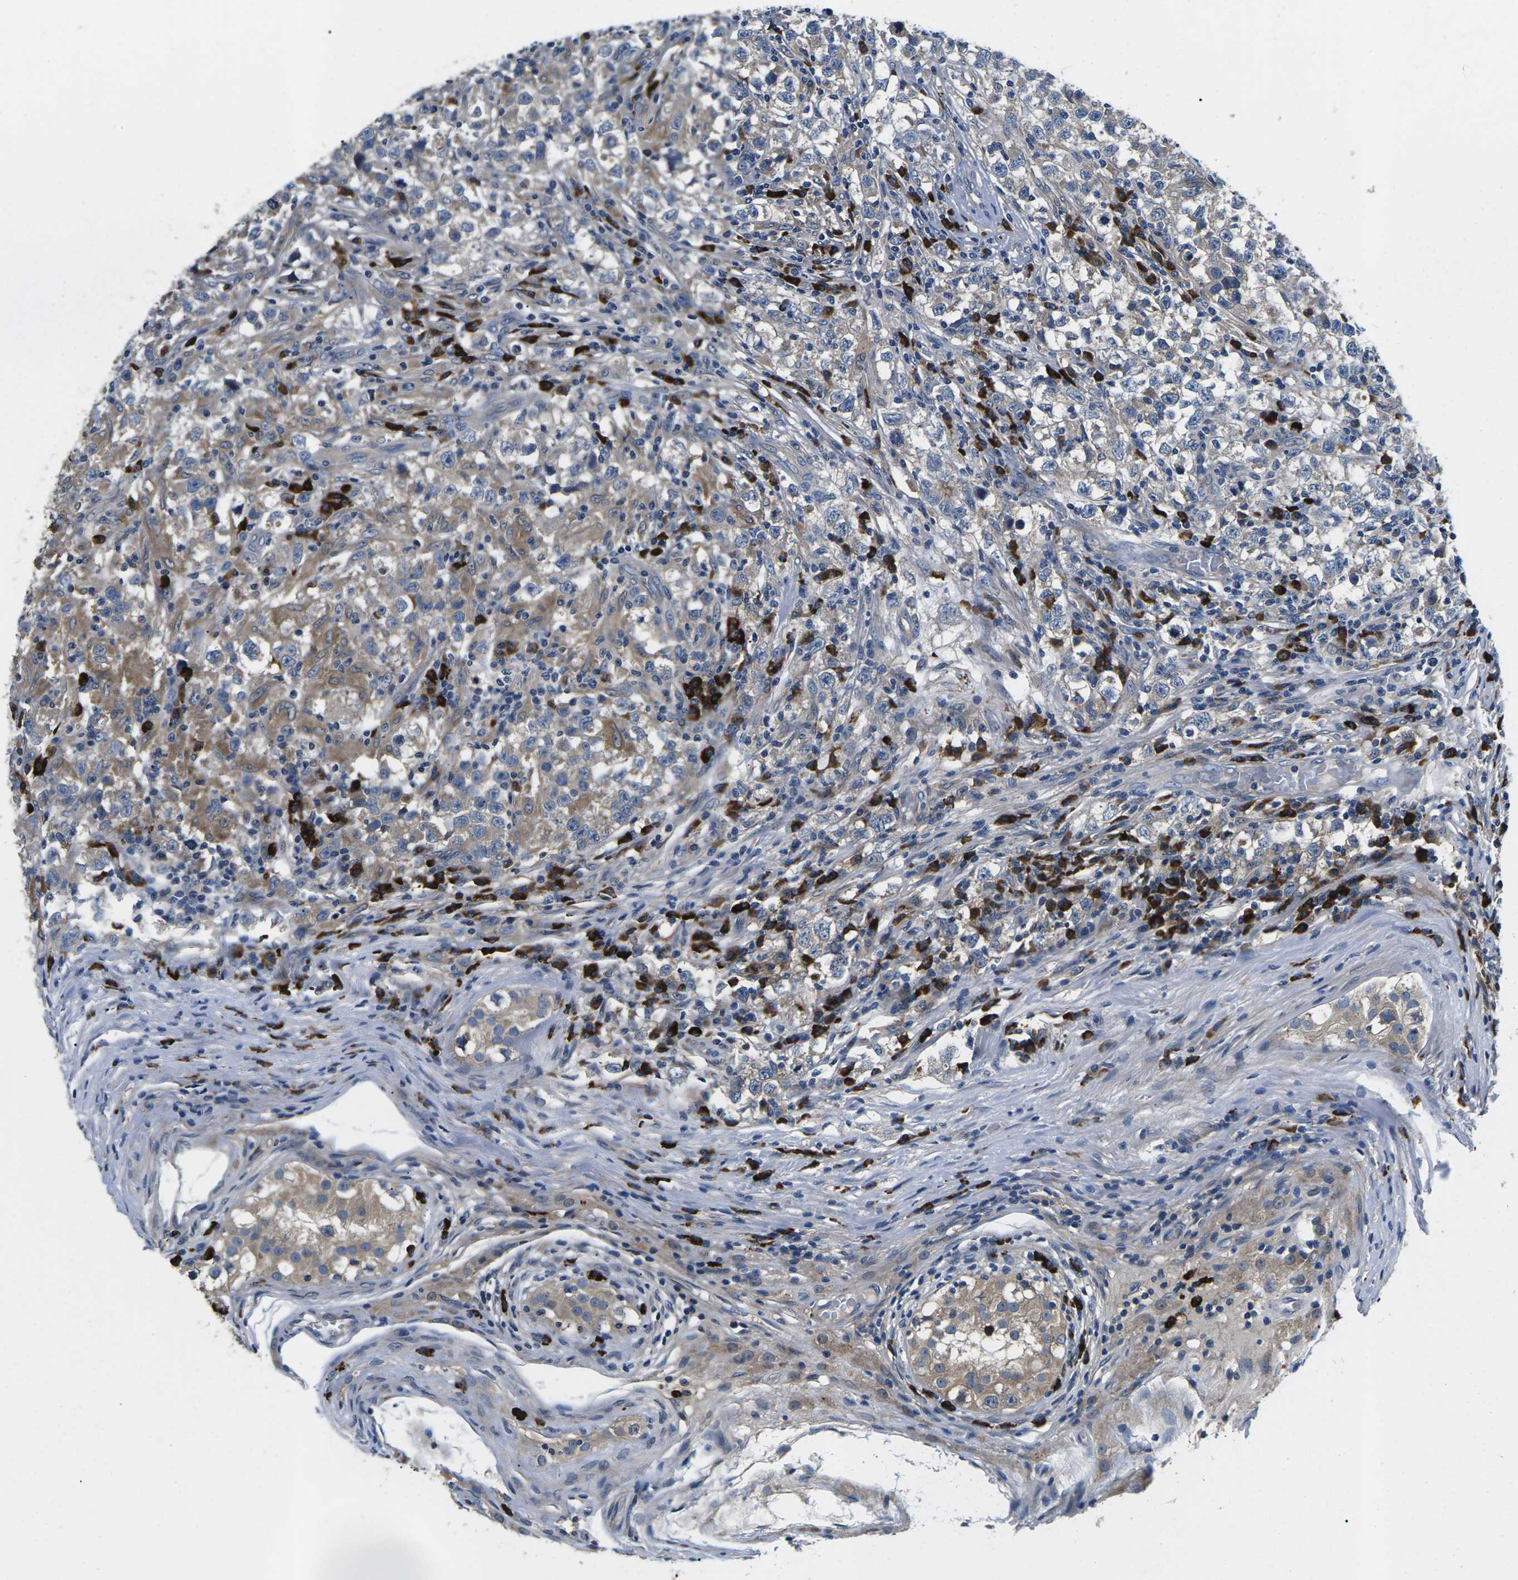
{"staining": {"intensity": "moderate", "quantity": "25%-75%", "location": "cytoplasmic/membranous"}, "tissue": "testis cancer", "cell_type": "Tumor cells", "image_type": "cancer", "snomed": [{"axis": "morphology", "description": "Carcinoma, Embryonal, NOS"}, {"axis": "topography", "description": "Testis"}], "caption": "This is a micrograph of immunohistochemistry (IHC) staining of testis cancer, which shows moderate staining in the cytoplasmic/membranous of tumor cells.", "gene": "PLCE1", "patient": {"sex": "male", "age": 21}}